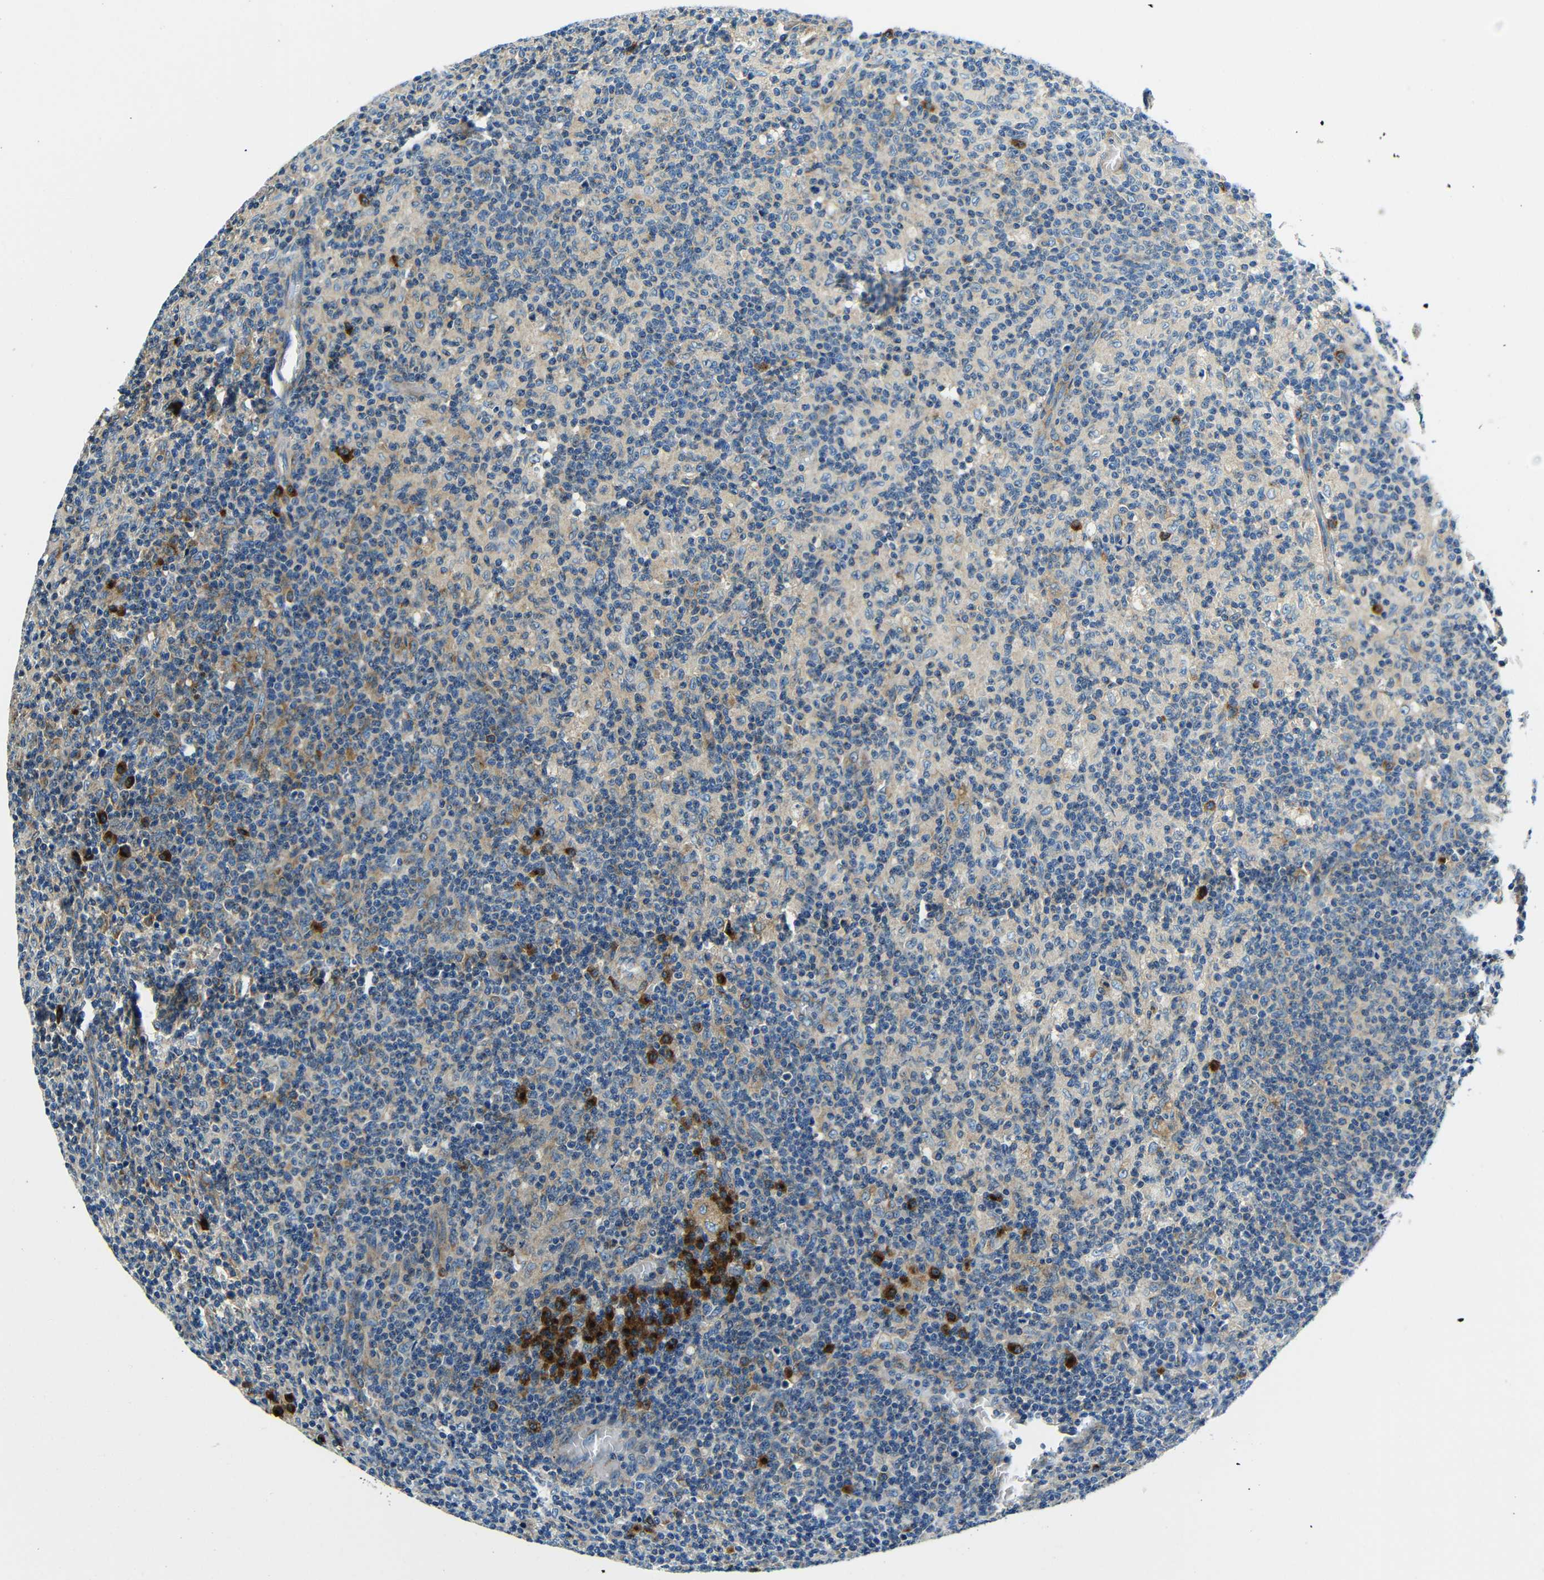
{"staining": {"intensity": "strong", "quantity": "<25%", "location": "cytoplasmic/membranous"}, "tissue": "lymph node", "cell_type": "Non-germinal center cells", "image_type": "normal", "snomed": [{"axis": "morphology", "description": "Normal tissue, NOS"}, {"axis": "morphology", "description": "Inflammation, NOS"}, {"axis": "topography", "description": "Lymph node"}], "caption": "The micrograph shows a brown stain indicating the presence of a protein in the cytoplasmic/membranous of non-germinal center cells in lymph node. The staining is performed using DAB (3,3'-diaminobenzidine) brown chromogen to label protein expression. The nuclei are counter-stained blue using hematoxylin.", "gene": "USO1", "patient": {"sex": "male", "age": 55}}